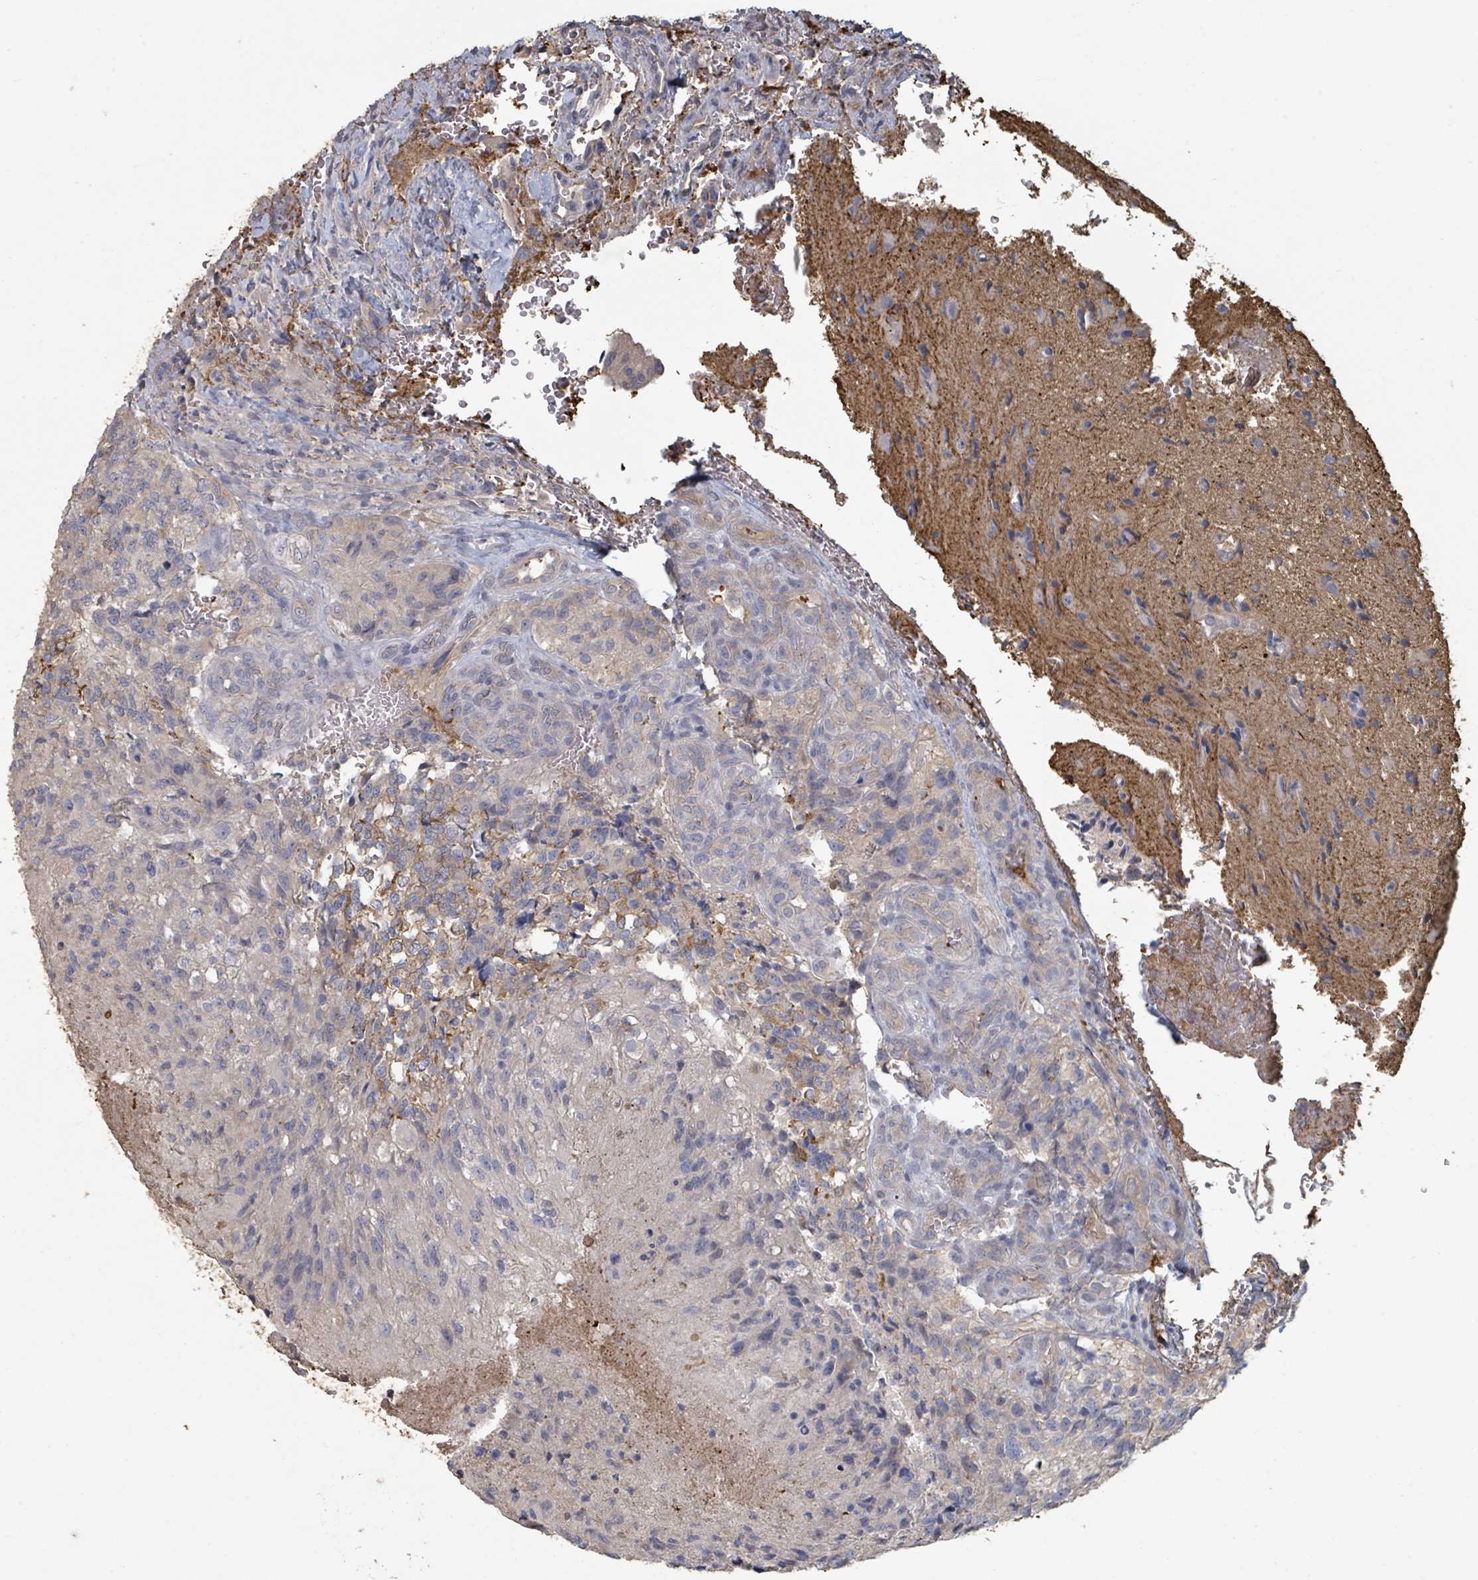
{"staining": {"intensity": "negative", "quantity": "none", "location": "none"}, "tissue": "glioma", "cell_type": "Tumor cells", "image_type": "cancer", "snomed": [{"axis": "morphology", "description": "Normal tissue, NOS"}, {"axis": "morphology", "description": "Glioma, malignant, High grade"}, {"axis": "topography", "description": "Cerebral cortex"}], "caption": "This is an IHC photomicrograph of human malignant high-grade glioma. There is no expression in tumor cells.", "gene": "PLAUR", "patient": {"sex": "male", "age": 56}}